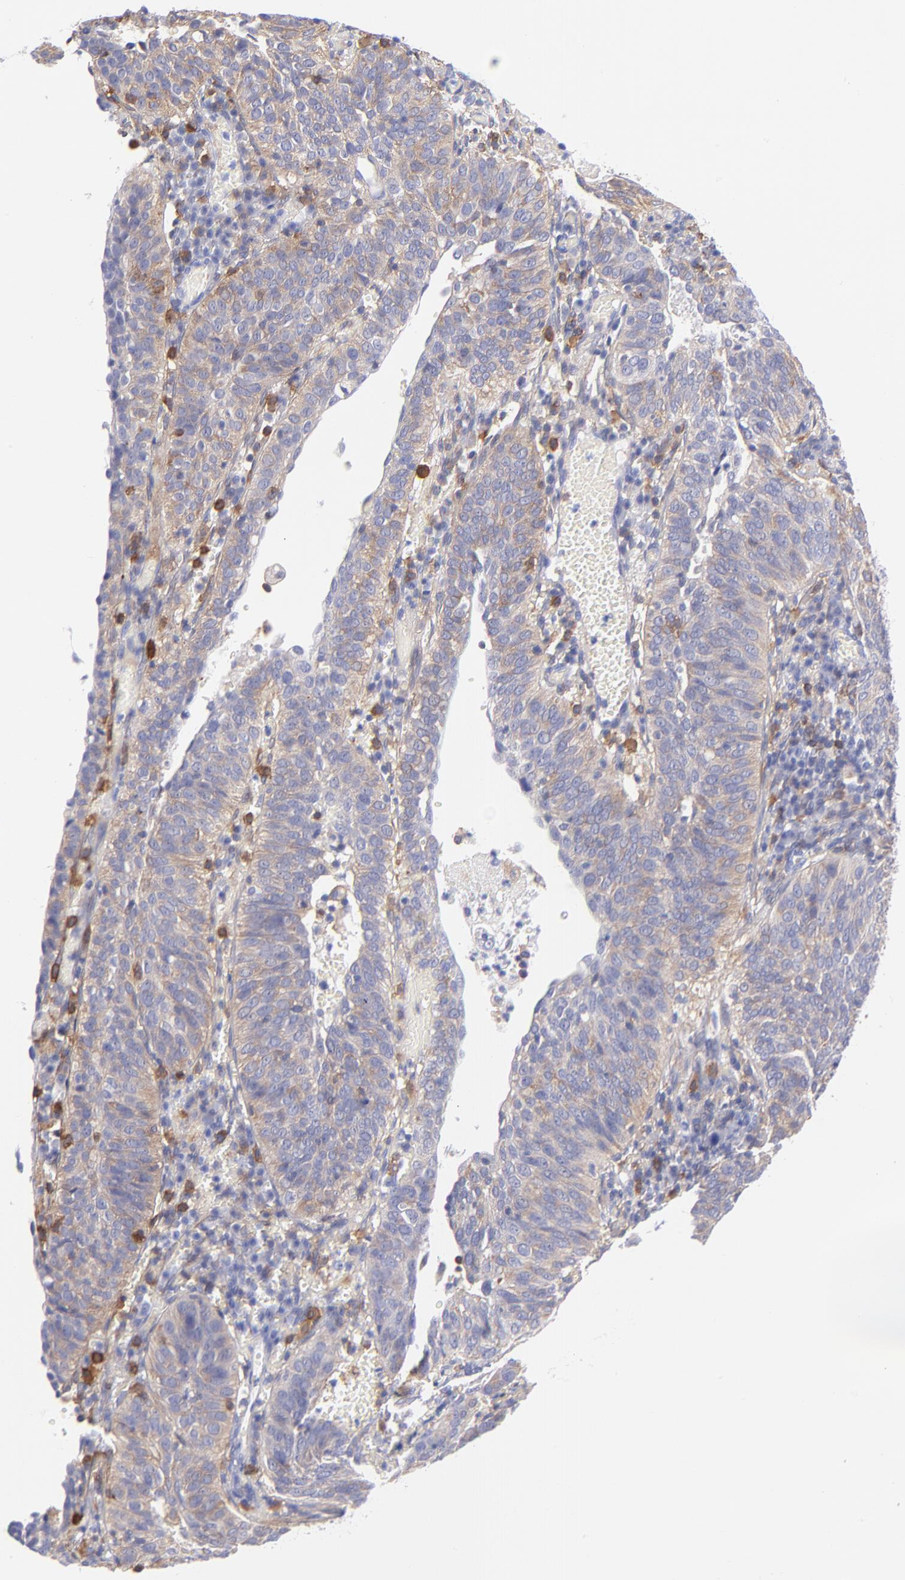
{"staining": {"intensity": "weak", "quantity": ">75%", "location": "cytoplasmic/membranous"}, "tissue": "cervical cancer", "cell_type": "Tumor cells", "image_type": "cancer", "snomed": [{"axis": "morphology", "description": "Squamous cell carcinoma, NOS"}, {"axis": "topography", "description": "Cervix"}], "caption": "Brown immunohistochemical staining in squamous cell carcinoma (cervical) shows weak cytoplasmic/membranous staining in about >75% of tumor cells.", "gene": "PRKCA", "patient": {"sex": "female", "age": 39}}